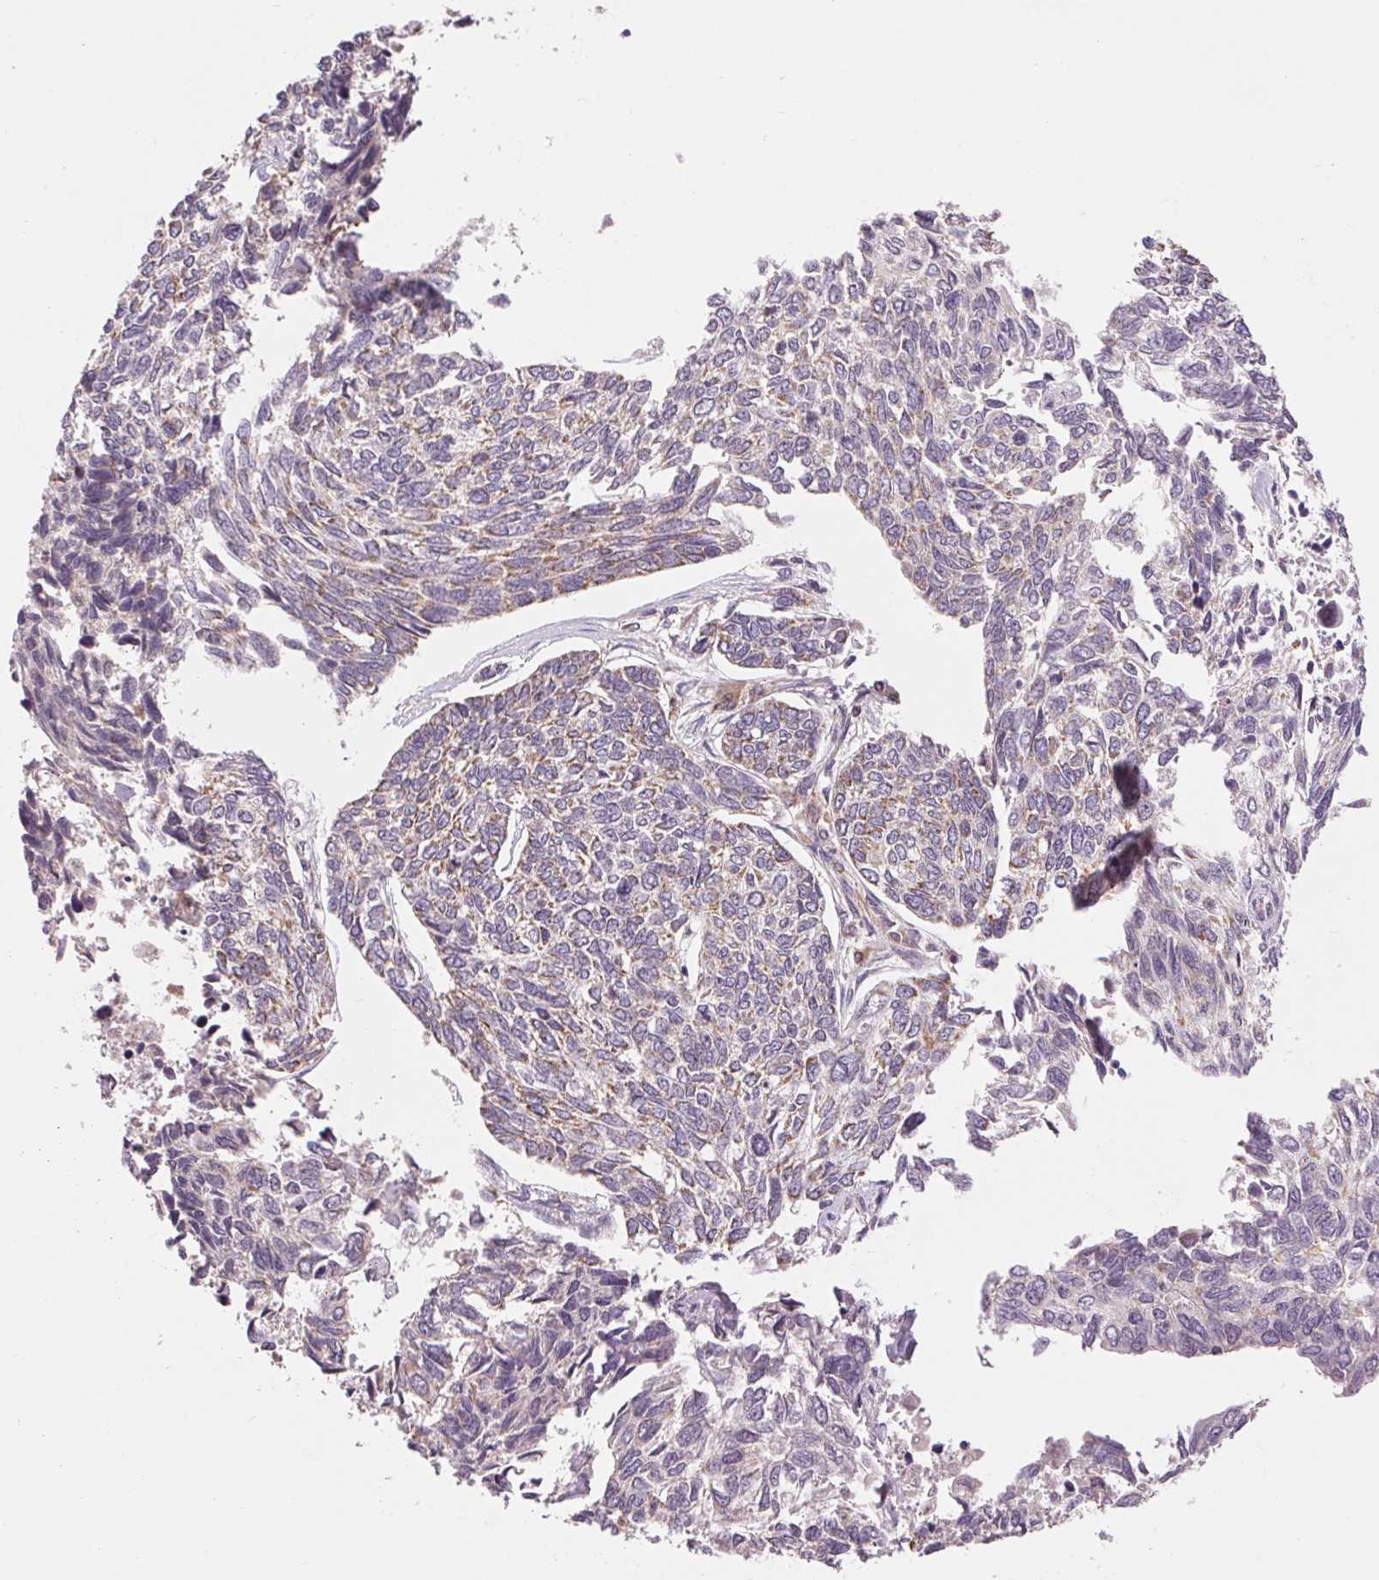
{"staining": {"intensity": "weak", "quantity": "<25%", "location": "cytoplasmic/membranous"}, "tissue": "skin cancer", "cell_type": "Tumor cells", "image_type": "cancer", "snomed": [{"axis": "morphology", "description": "Basal cell carcinoma"}, {"axis": "topography", "description": "Skin"}], "caption": "Immunohistochemistry (IHC) photomicrograph of skin basal cell carcinoma stained for a protein (brown), which displays no expression in tumor cells.", "gene": "COX6A1", "patient": {"sex": "female", "age": 65}}